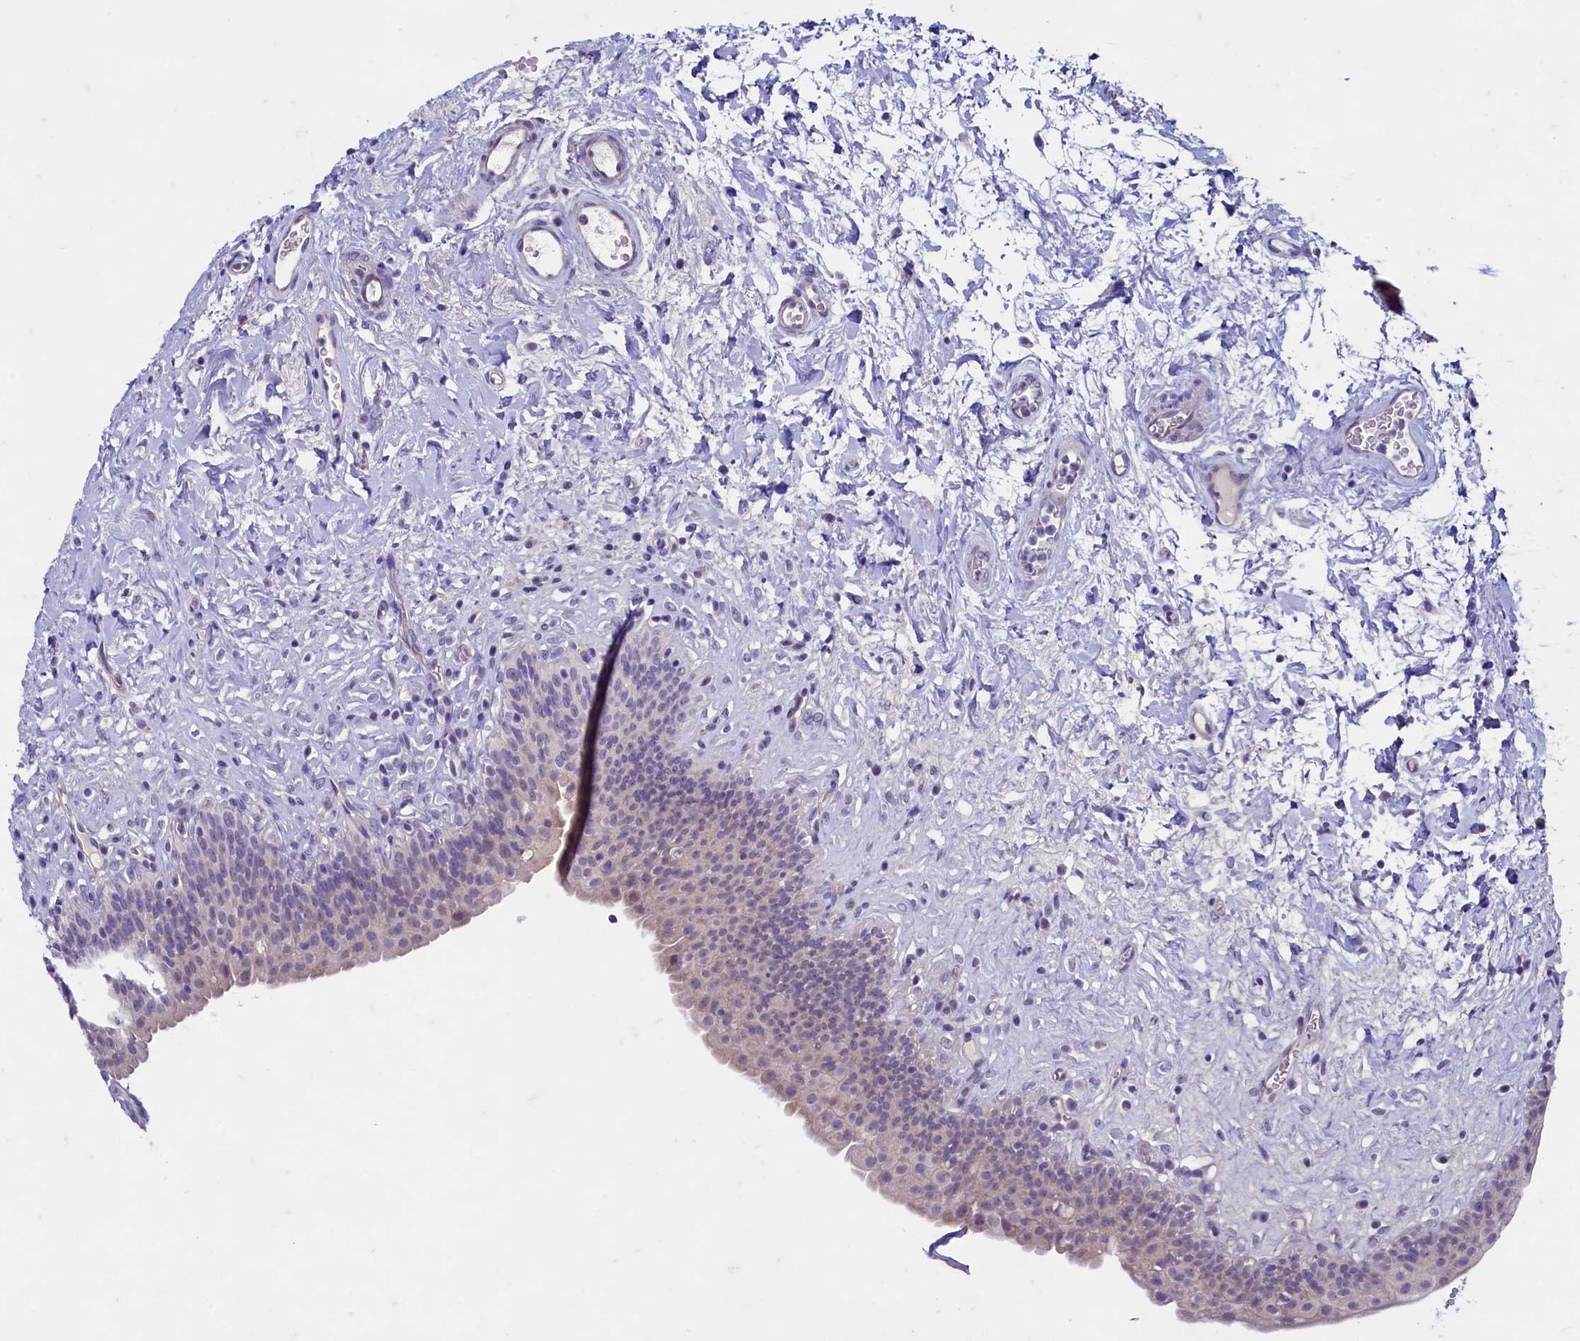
{"staining": {"intensity": "weak", "quantity": "<25%", "location": "cytoplasmic/membranous"}, "tissue": "urinary bladder", "cell_type": "Urothelial cells", "image_type": "normal", "snomed": [{"axis": "morphology", "description": "Normal tissue, NOS"}, {"axis": "topography", "description": "Urinary bladder"}], "caption": "Immunohistochemical staining of normal human urinary bladder shows no significant positivity in urothelial cells. The staining was performed using DAB to visualize the protein expression in brown, while the nuclei were stained in blue with hematoxylin (Magnification: 20x).", "gene": "MAP1LC3A", "patient": {"sex": "male", "age": 83}}